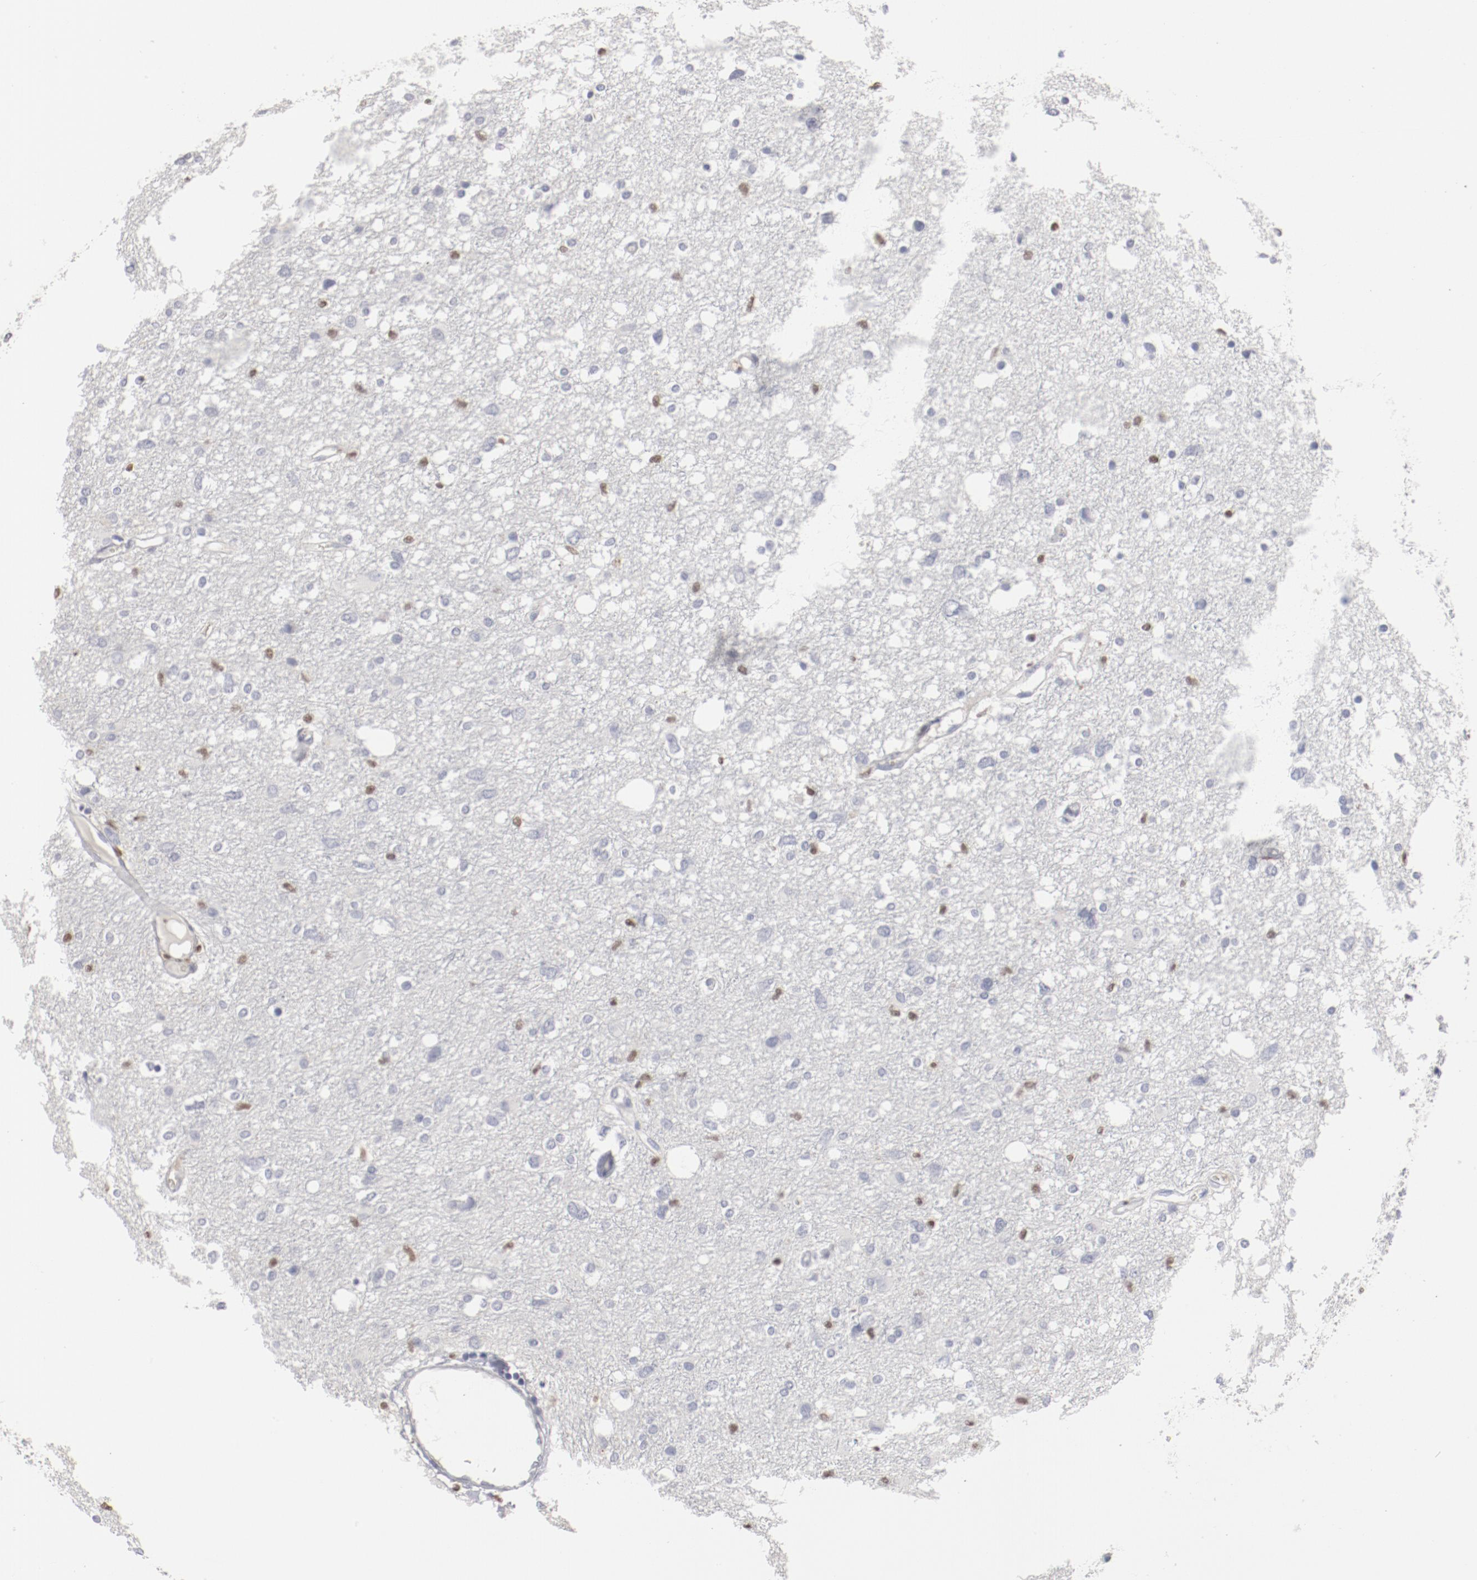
{"staining": {"intensity": "negative", "quantity": "none", "location": "none"}, "tissue": "glioma", "cell_type": "Tumor cells", "image_type": "cancer", "snomed": [{"axis": "morphology", "description": "Glioma, malignant, High grade"}, {"axis": "topography", "description": "Brain"}], "caption": "Tumor cells are negative for brown protein staining in high-grade glioma (malignant).", "gene": "SPI1", "patient": {"sex": "female", "age": 59}}